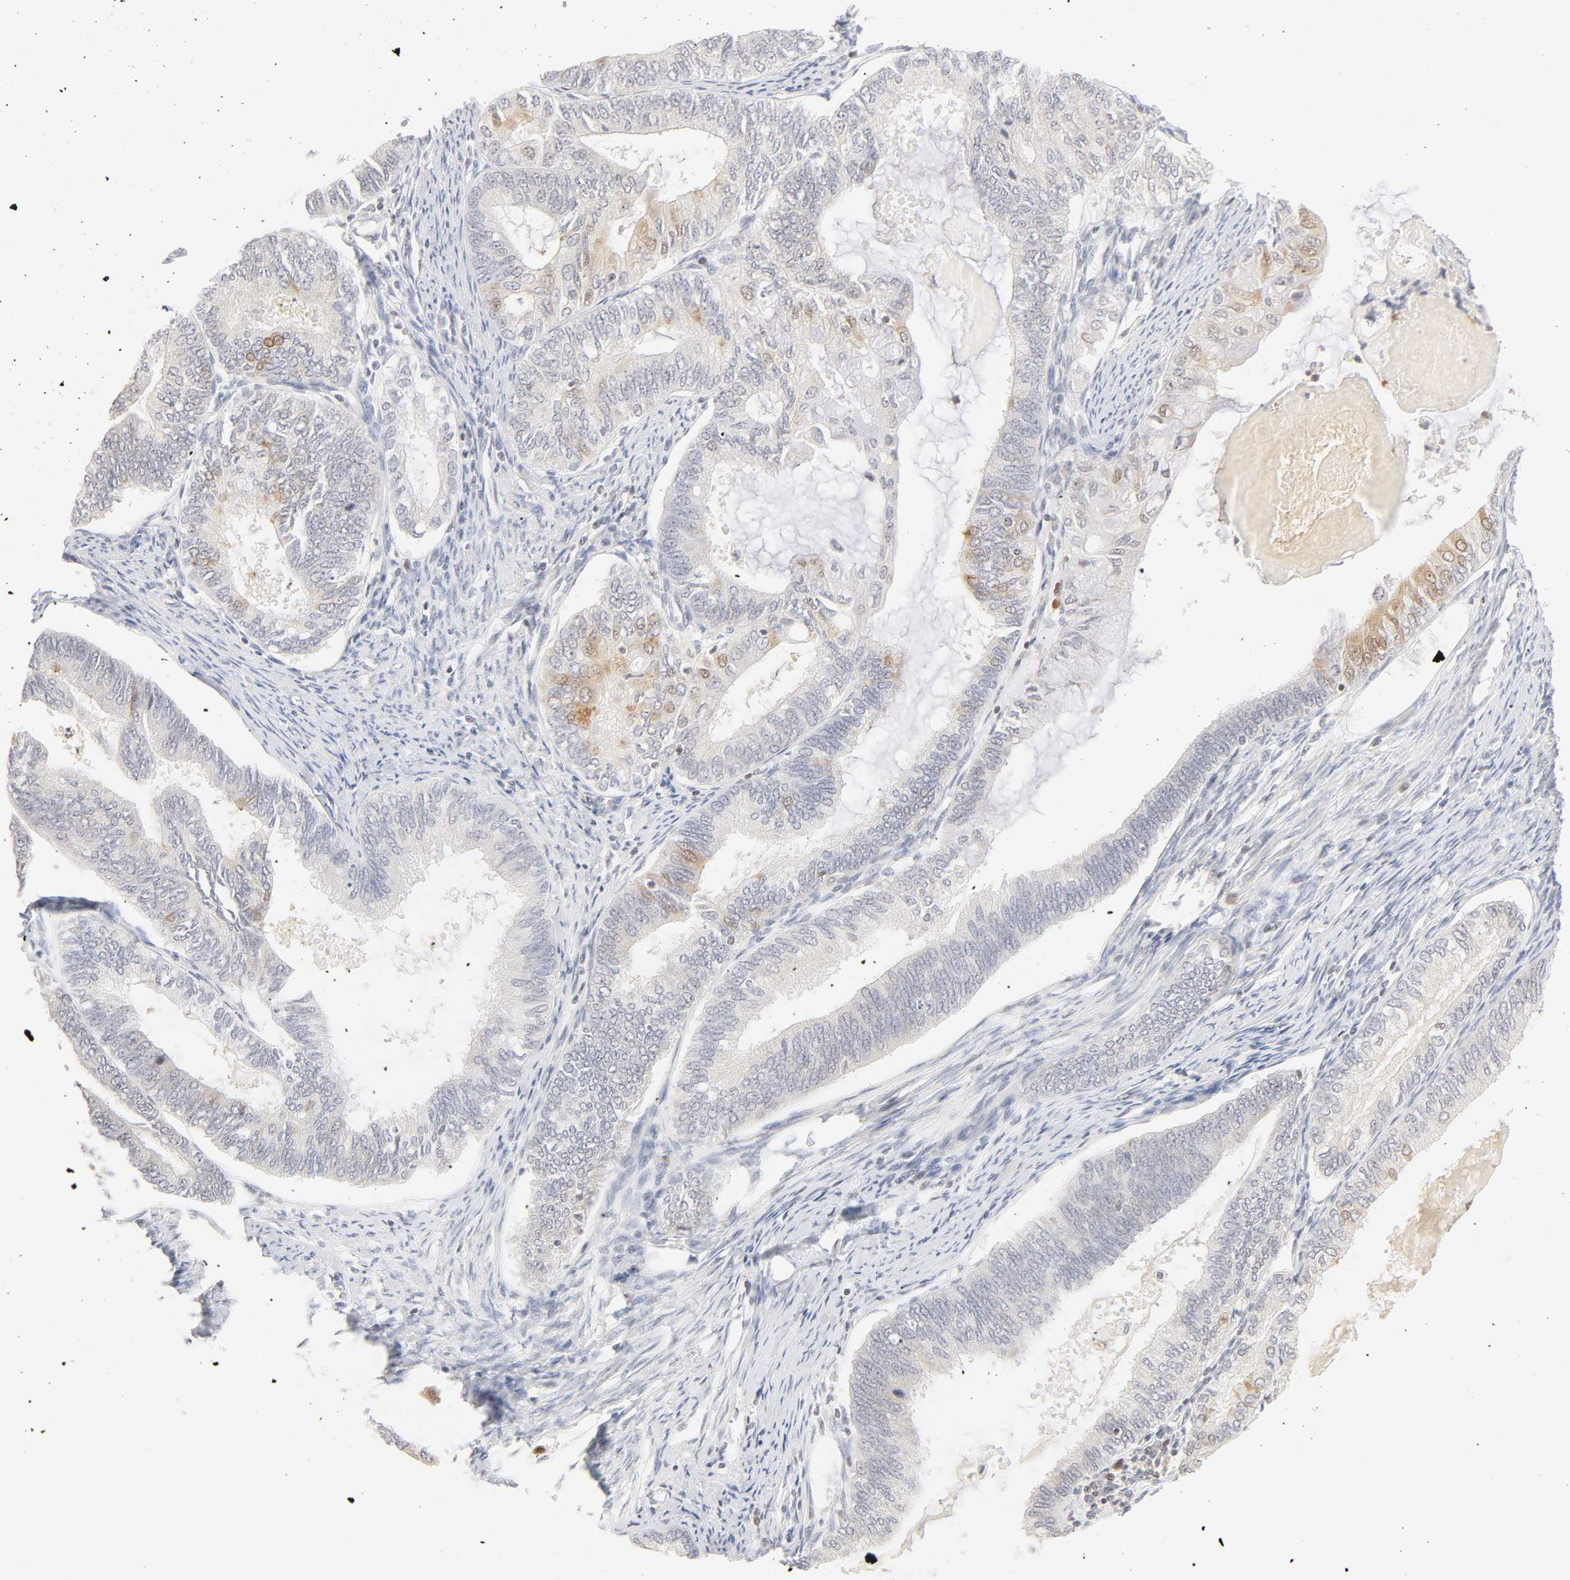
{"staining": {"intensity": "negative", "quantity": "none", "location": "none"}, "tissue": "endometrial cancer", "cell_type": "Tumor cells", "image_type": "cancer", "snomed": [{"axis": "morphology", "description": "Adenocarcinoma, NOS"}, {"axis": "topography", "description": "Endometrium"}], "caption": "Tumor cells are negative for protein expression in human endometrial cancer (adenocarcinoma). (DAB immunohistochemistry with hematoxylin counter stain).", "gene": "KIF2A", "patient": {"sex": "female", "age": 86}}